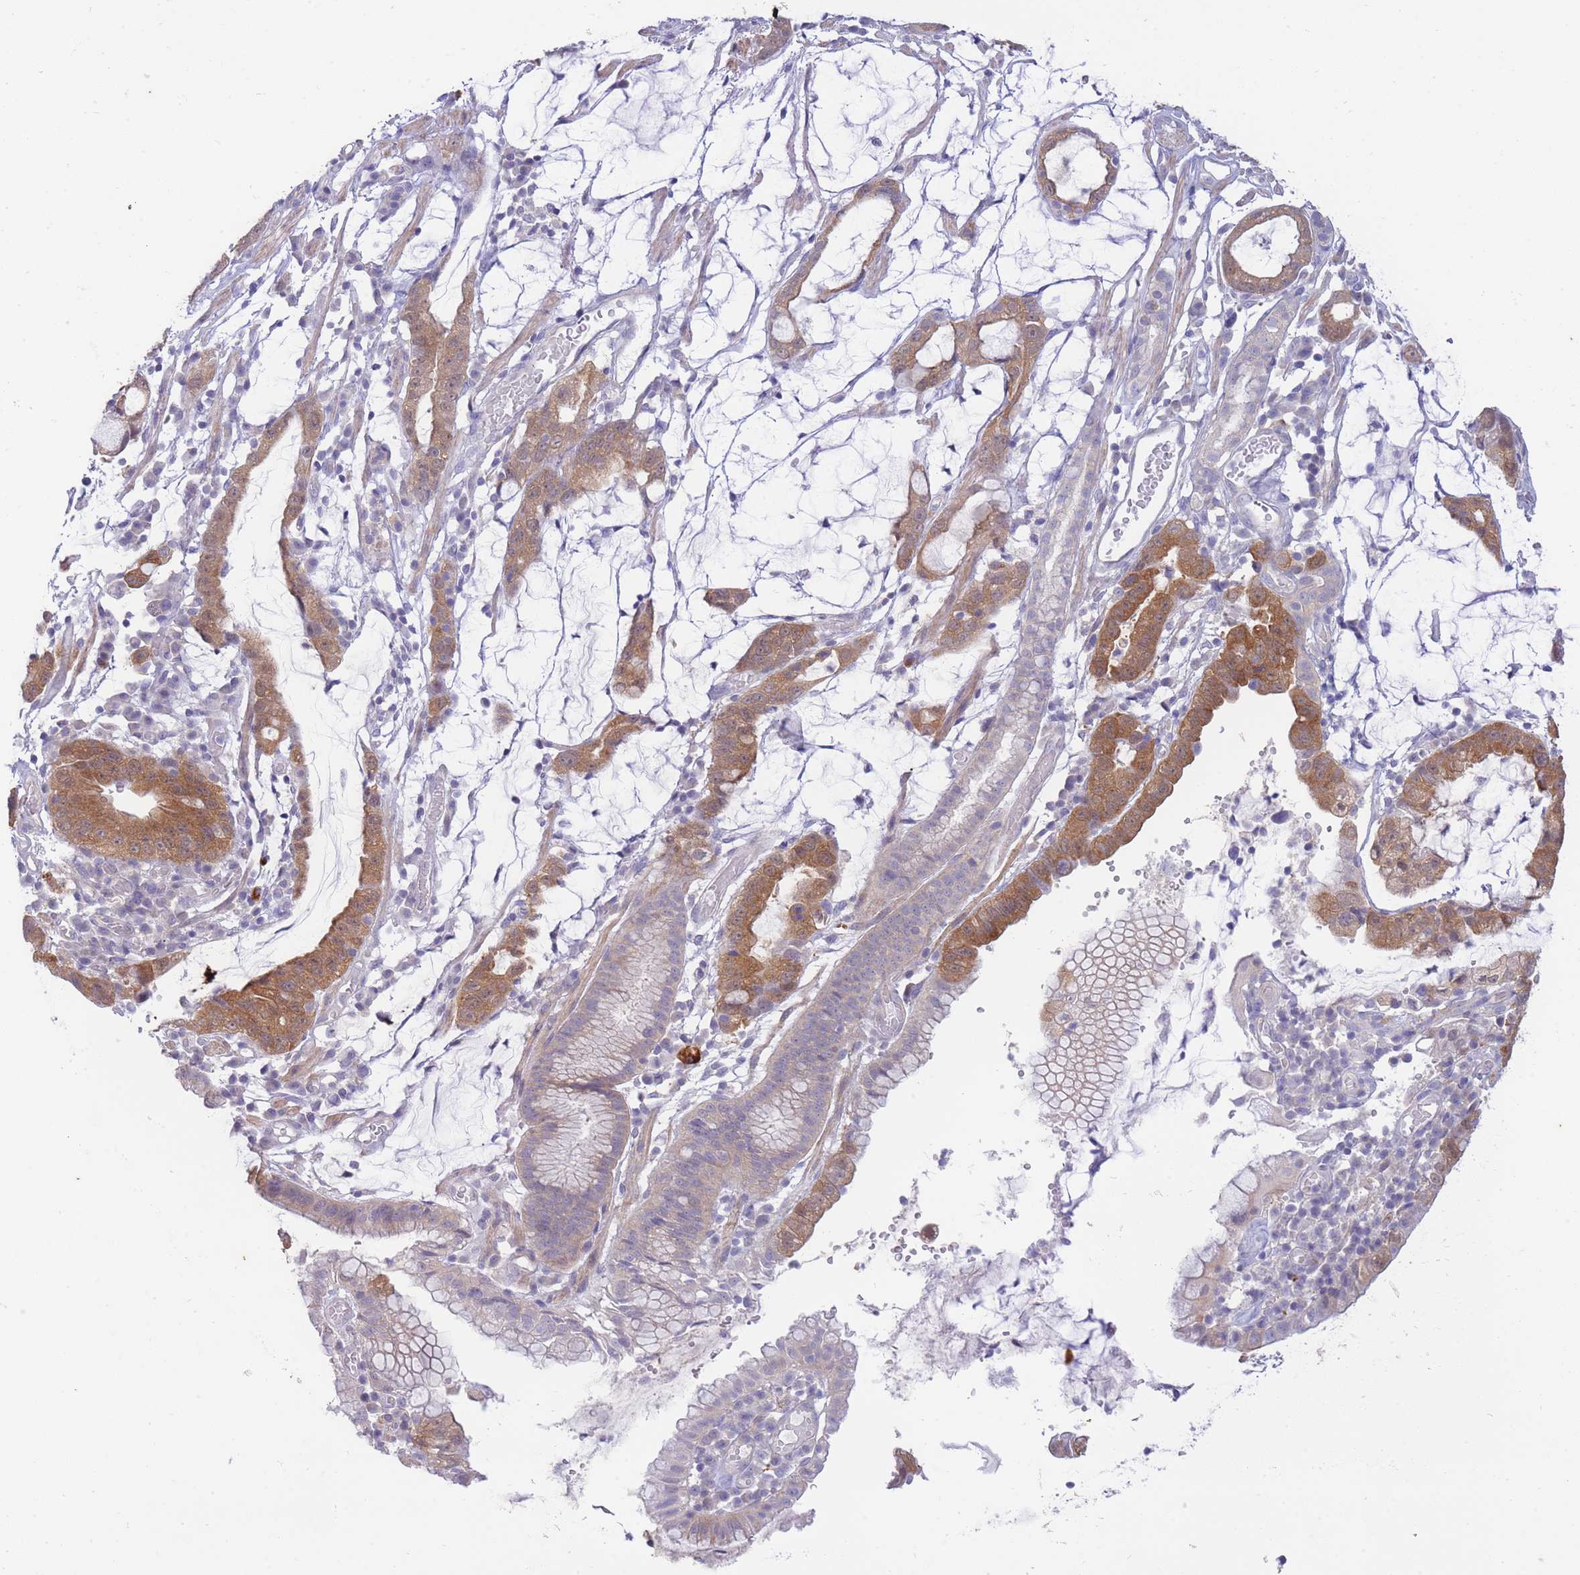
{"staining": {"intensity": "moderate", "quantity": "25%-75%", "location": "cytoplasmic/membranous"}, "tissue": "stomach cancer", "cell_type": "Tumor cells", "image_type": "cancer", "snomed": [{"axis": "morphology", "description": "Adenocarcinoma, NOS"}, {"axis": "topography", "description": "Stomach"}], "caption": "Adenocarcinoma (stomach) tissue displays moderate cytoplasmic/membranous expression in about 25%-75% of tumor cells", "gene": "SUGT1", "patient": {"sex": "male", "age": 55}}